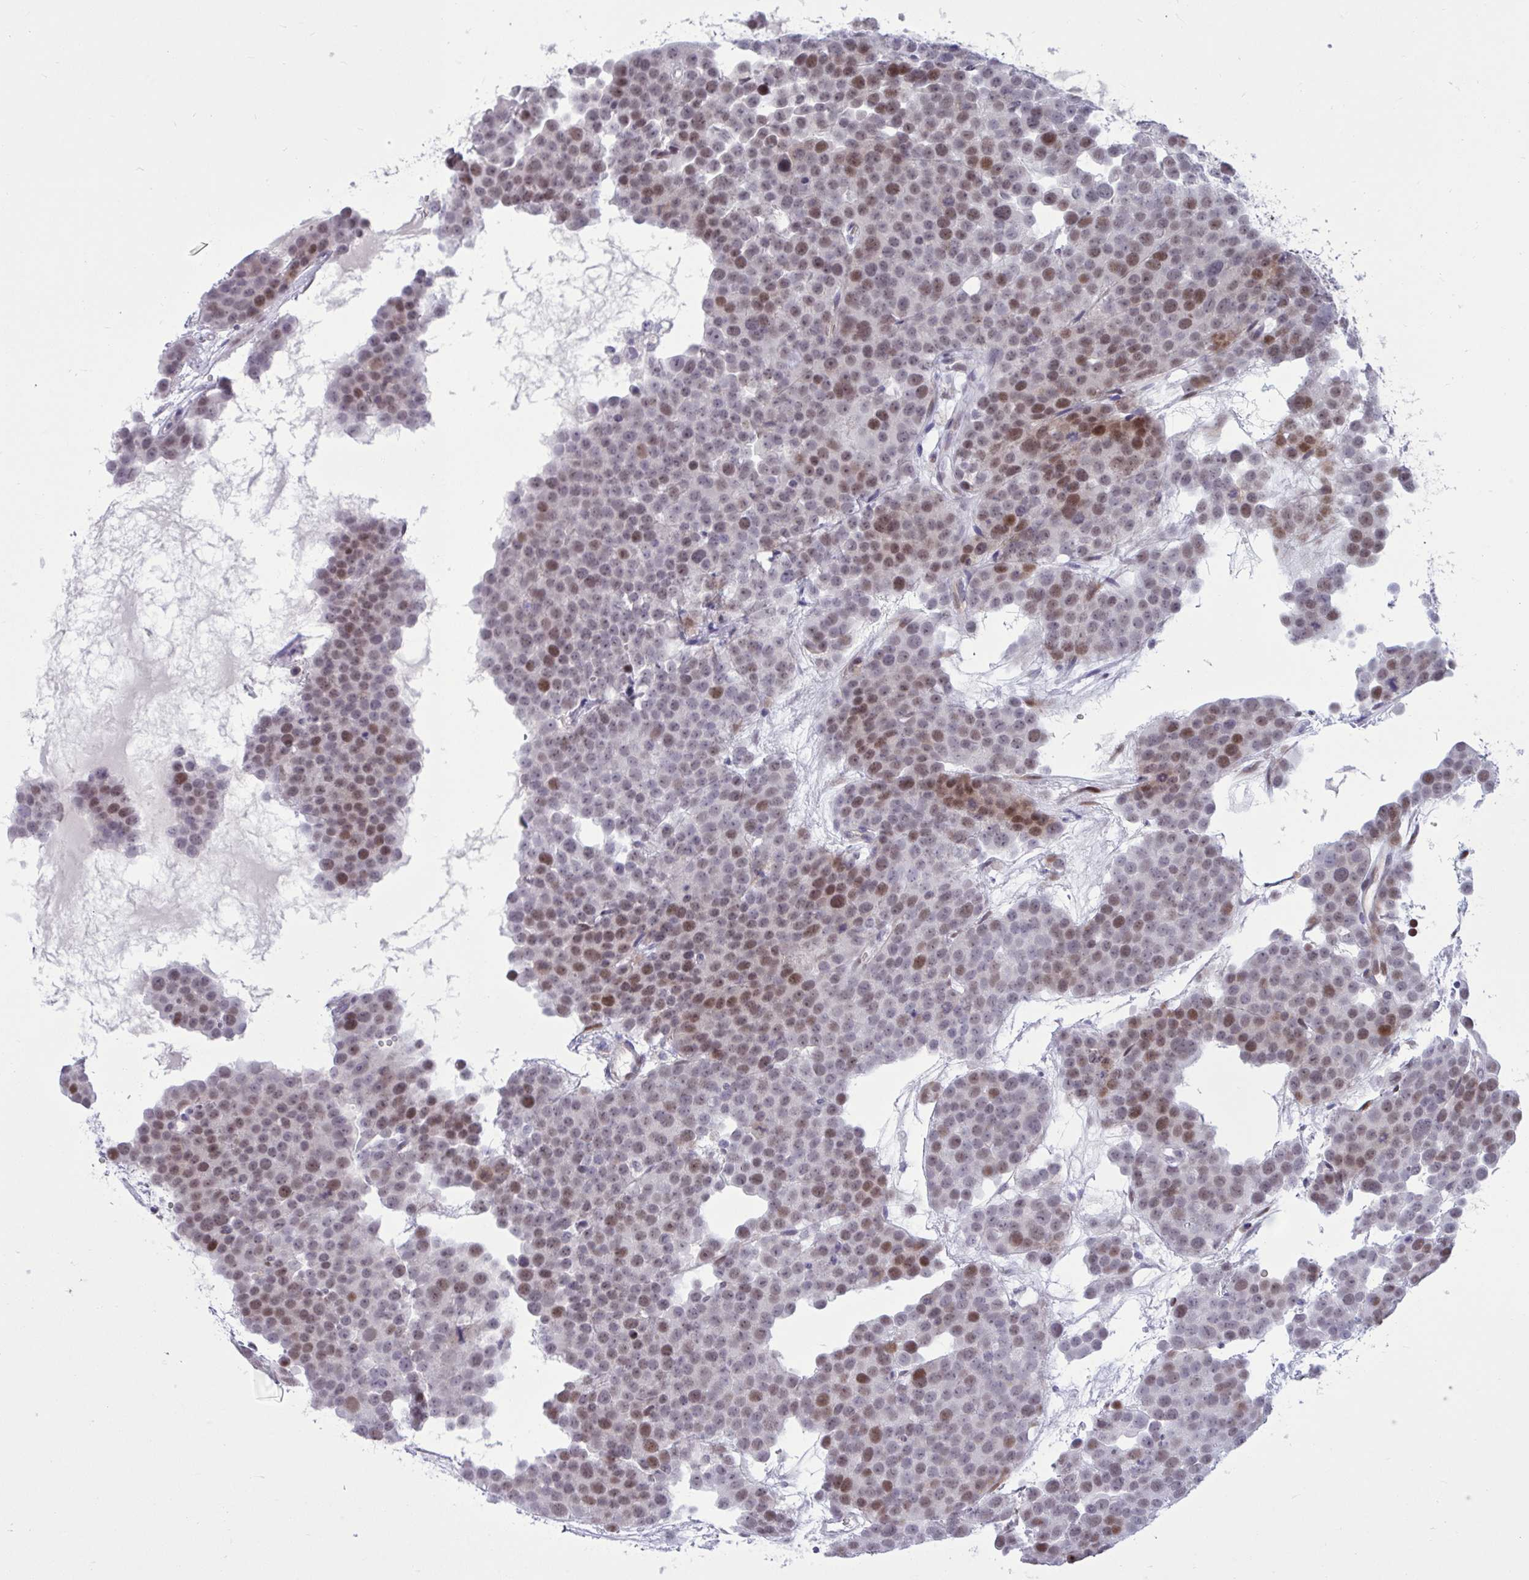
{"staining": {"intensity": "moderate", "quantity": ">75%", "location": "nuclear"}, "tissue": "testis cancer", "cell_type": "Tumor cells", "image_type": "cancer", "snomed": [{"axis": "morphology", "description": "Seminoma, NOS"}, {"axis": "topography", "description": "Testis"}], "caption": "Testis seminoma was stained to show a protein in brown. There is medium levels of moderate nuclear positivity in approximately >75% of tumor cells.", "gene": "RBL1", "patient": {"sex": "male", "age": 71}}